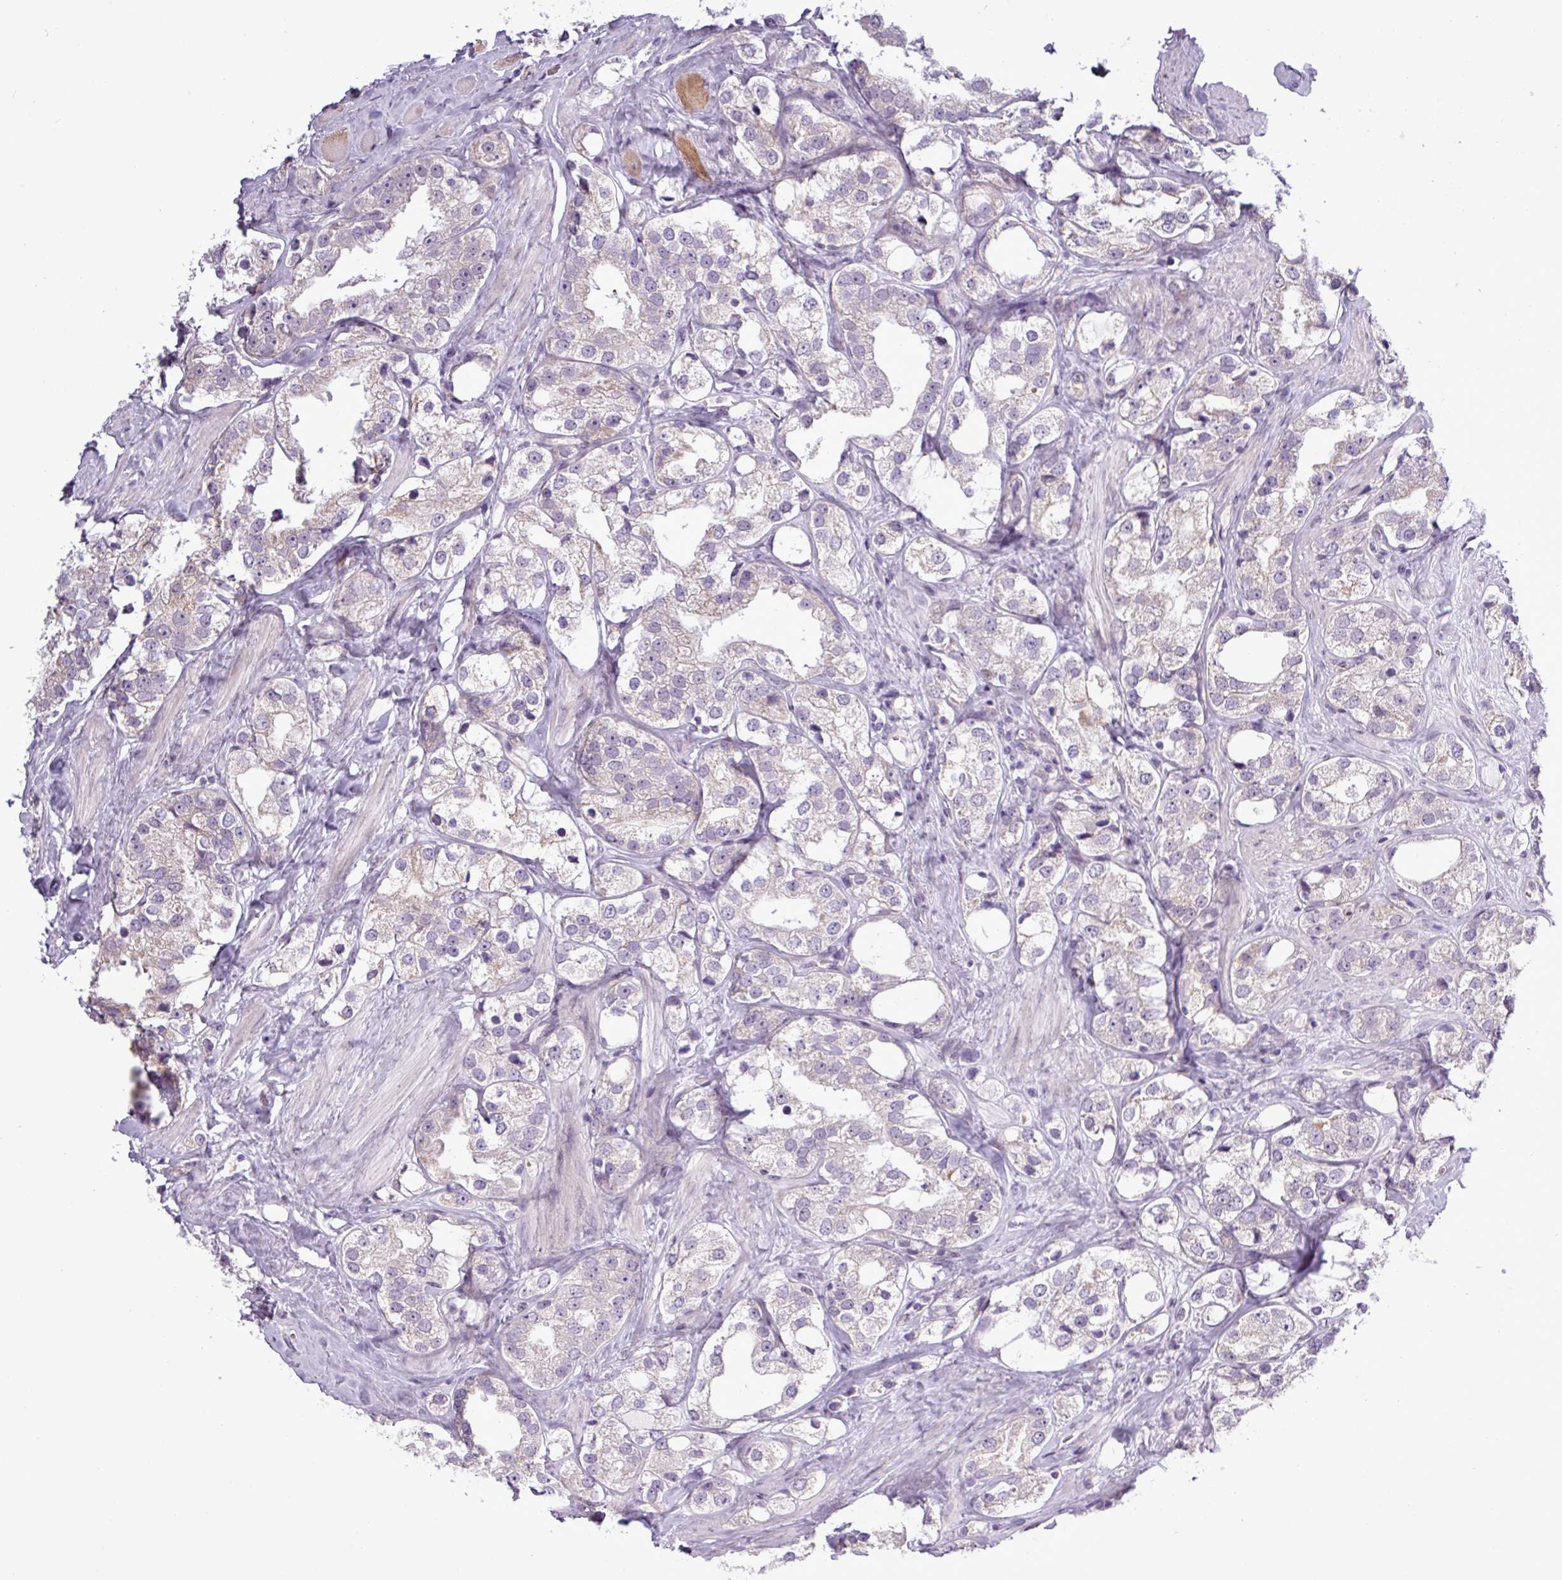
{"staining": {"intensity": "negative", "quantity": "none", "location": "none"}, "tissue": "prostate cancer", "cell_type": "Tumor cells", "image_type": "cancer", "snomed": [{"axis": "morphology", "description": "Adenocarcinoma, NOS"}, {"axis": "topography", "description": "Prostate"}], "caption": "There is no significant expression in tumor cells of prostate cancer.", "gene": "GPT2", "patient": {"sex": "male", "age": 79}}